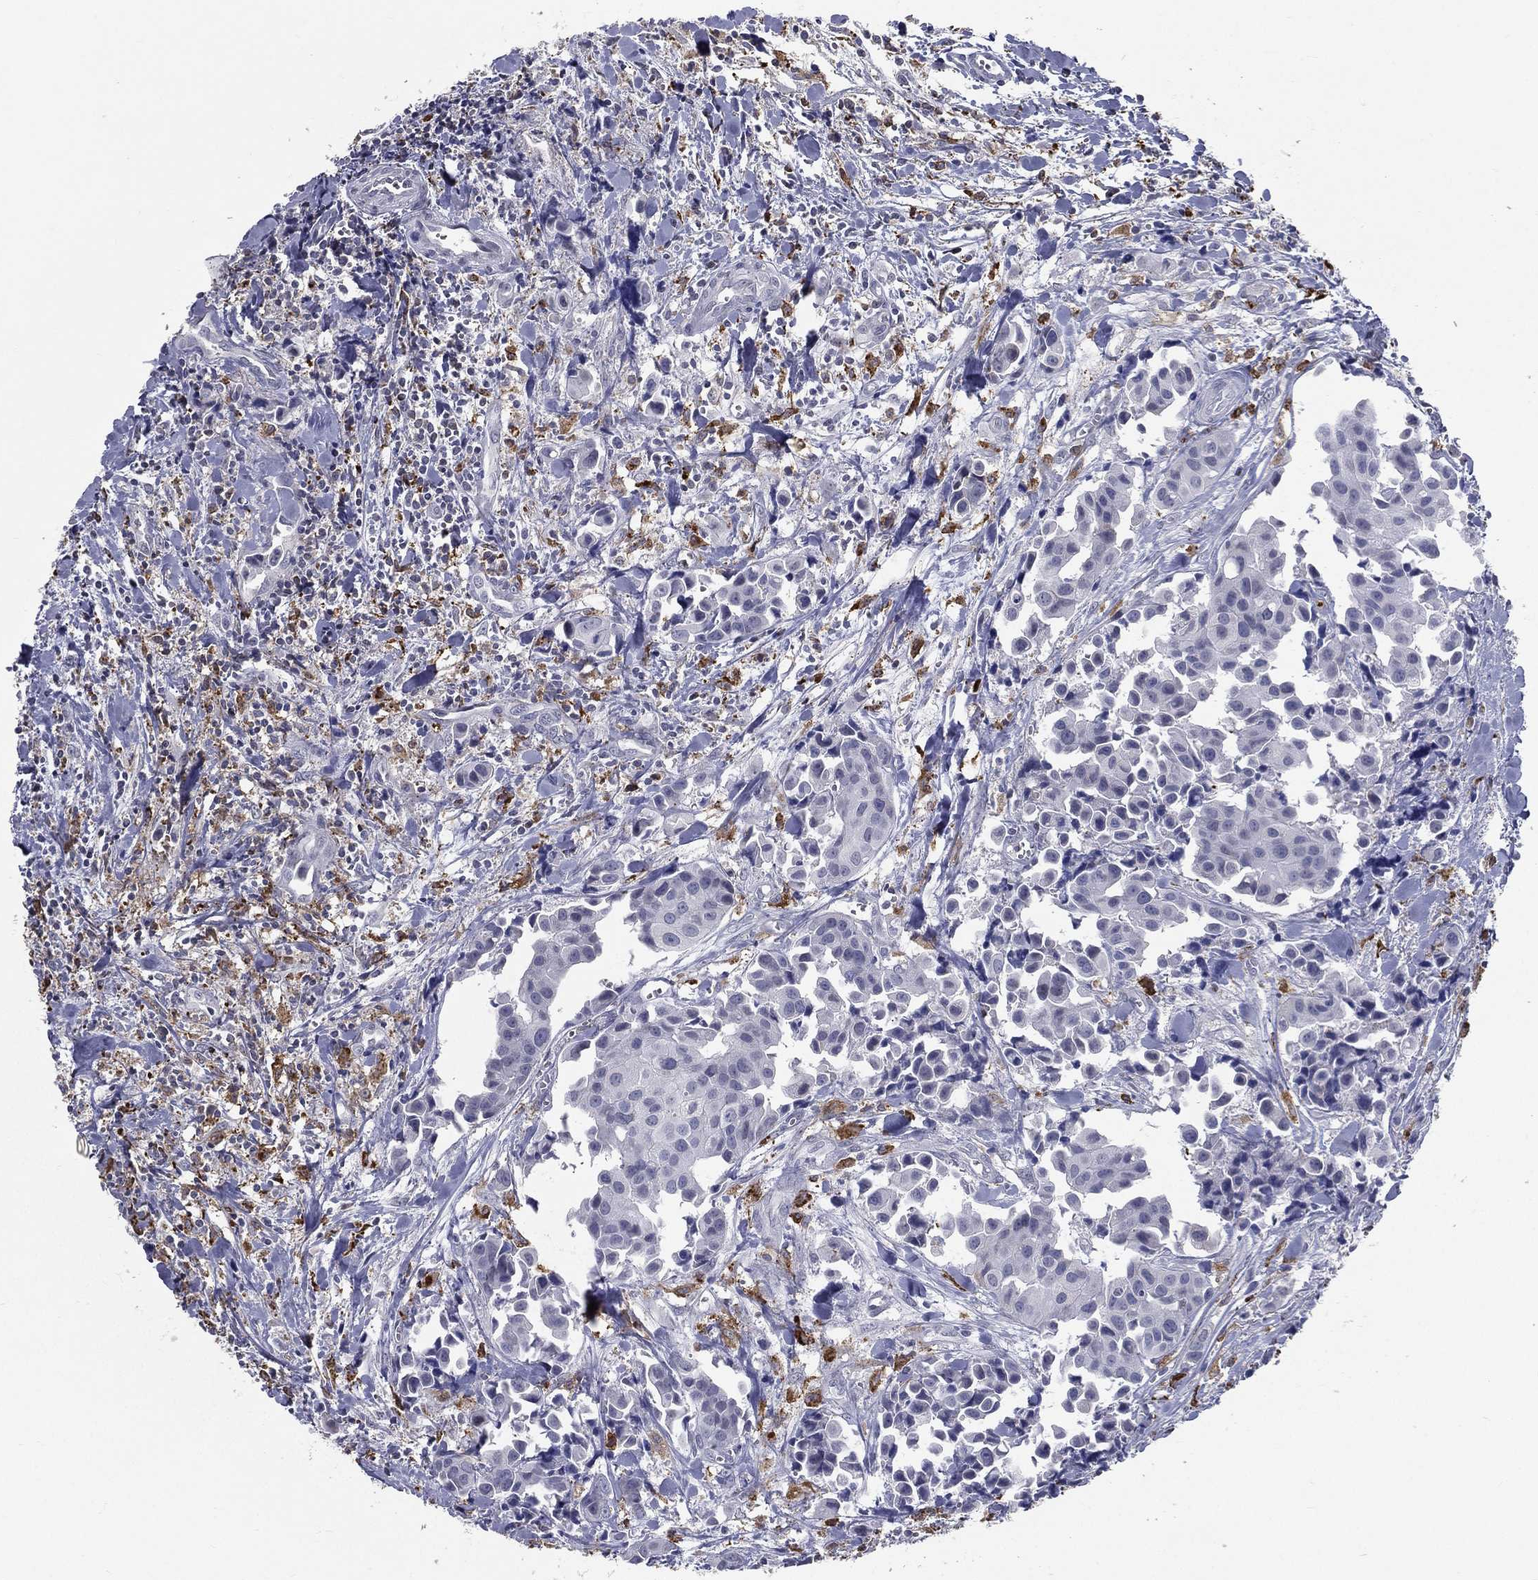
{"staining": {"intensity": "negative", "quantity": "none", "location": "none"}, "tissue": "head and neck cancer", "cell_type": "Tumor cells", "image_type": "cancer", "snomed": [{"axis": "morphology", "description": "Adenocarcinoma, NOS"}, {"axis": "topography", "description": "Head-Neck"}], "caption": "High power microscopy photomicrograph of an immunohistochemistry (IHC) histopathology image of head and neck cancer, revealing no significant expression in tumor cells.", "gene": "EVI2B", "patient": {"sex": "male", "age": 76}}